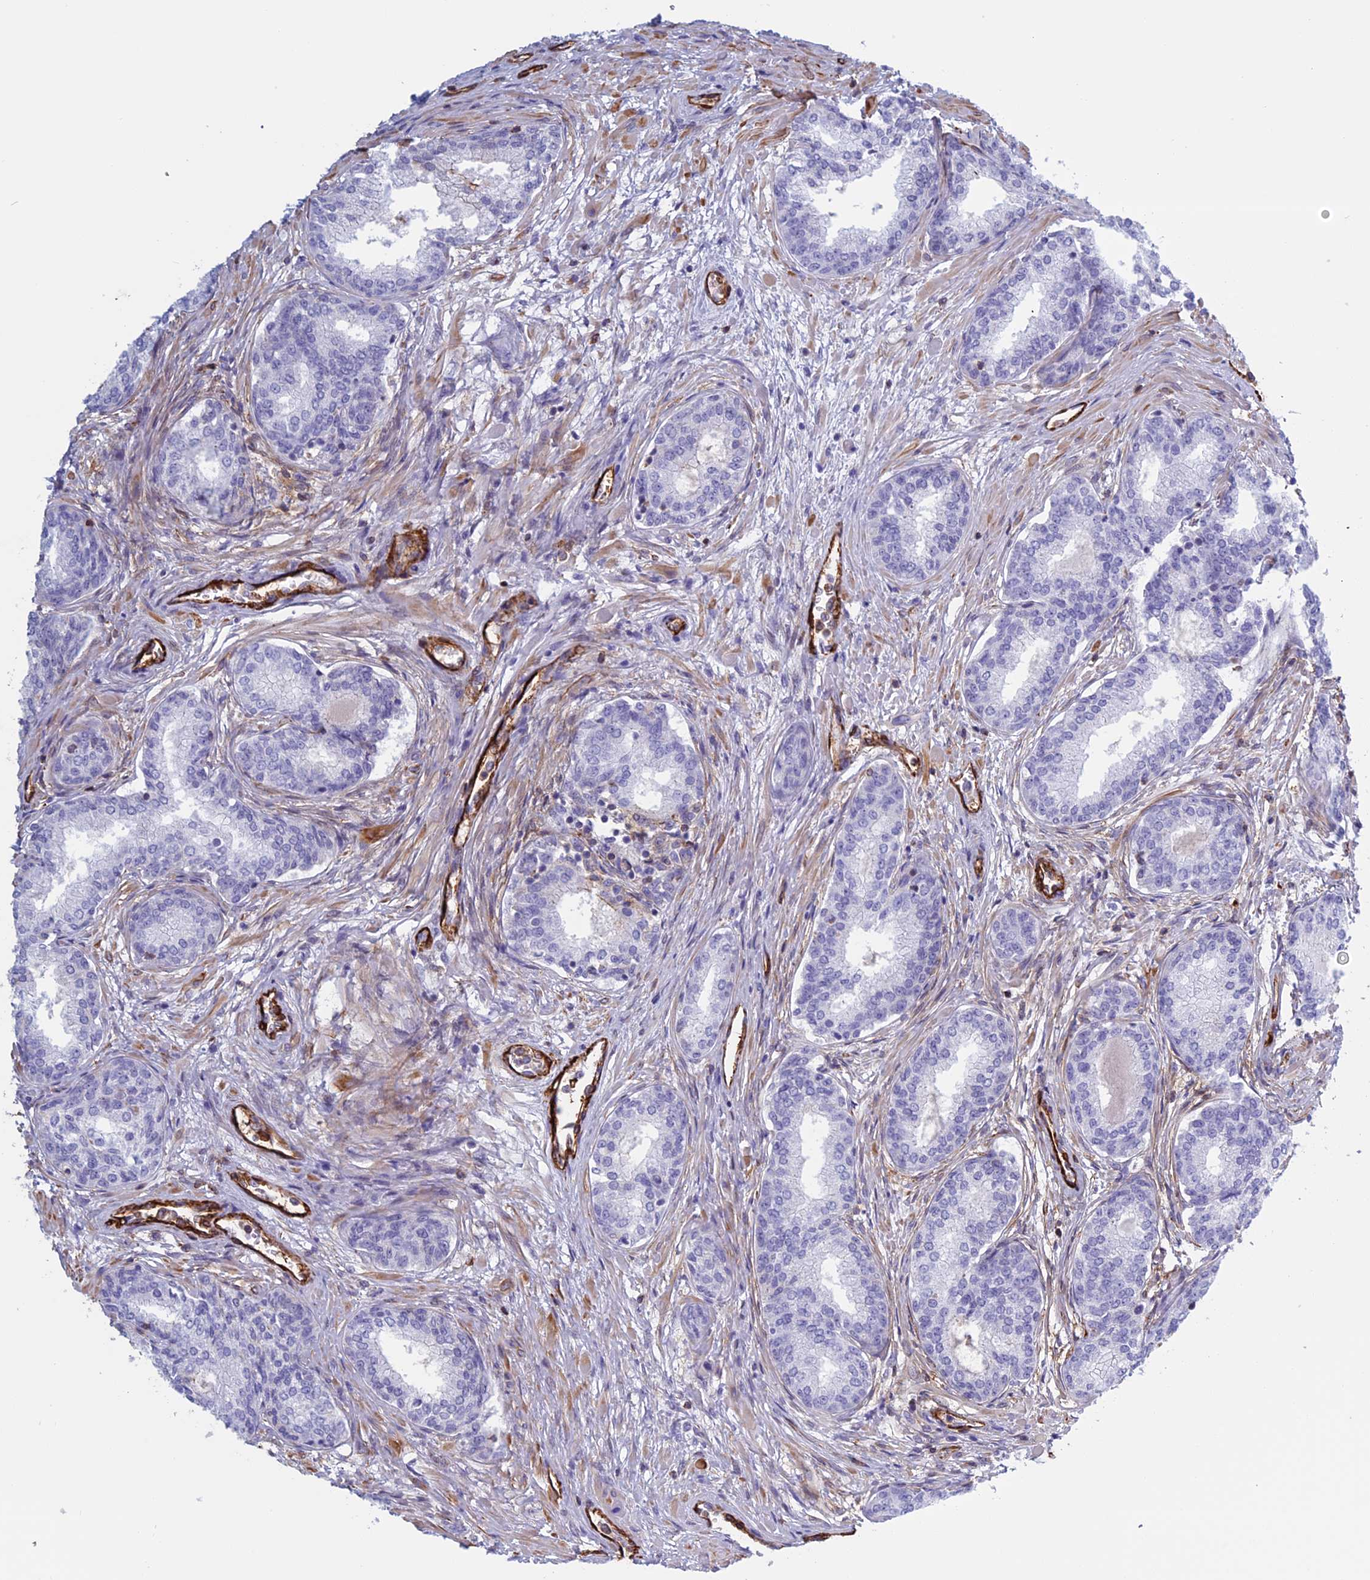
{"staining": {"intensity": "negative", "quantity": "none", "location": "none"}, "tissue": "prostate cancer", "cell_type": "Tumor cells", "image_type": "cancer", "snomed": [{"axis": "morphology", "description": "Adenocarcinoma, High grade"}, {"axis": "topography", "description": "Prostate"}], "caption": "Tumor cells are negative for brown protein staining in prostate adenocarcinoma (high-grade). Brightfield microscopy of immunohistochemistry (IHC) stained with DAB (3,3'-diaminobenzidine) (brown) and hematoxylin (blue), captured at high magnification.", "gene": "ANGPTL2", "patient": {"sex": "male", "age": 67}}